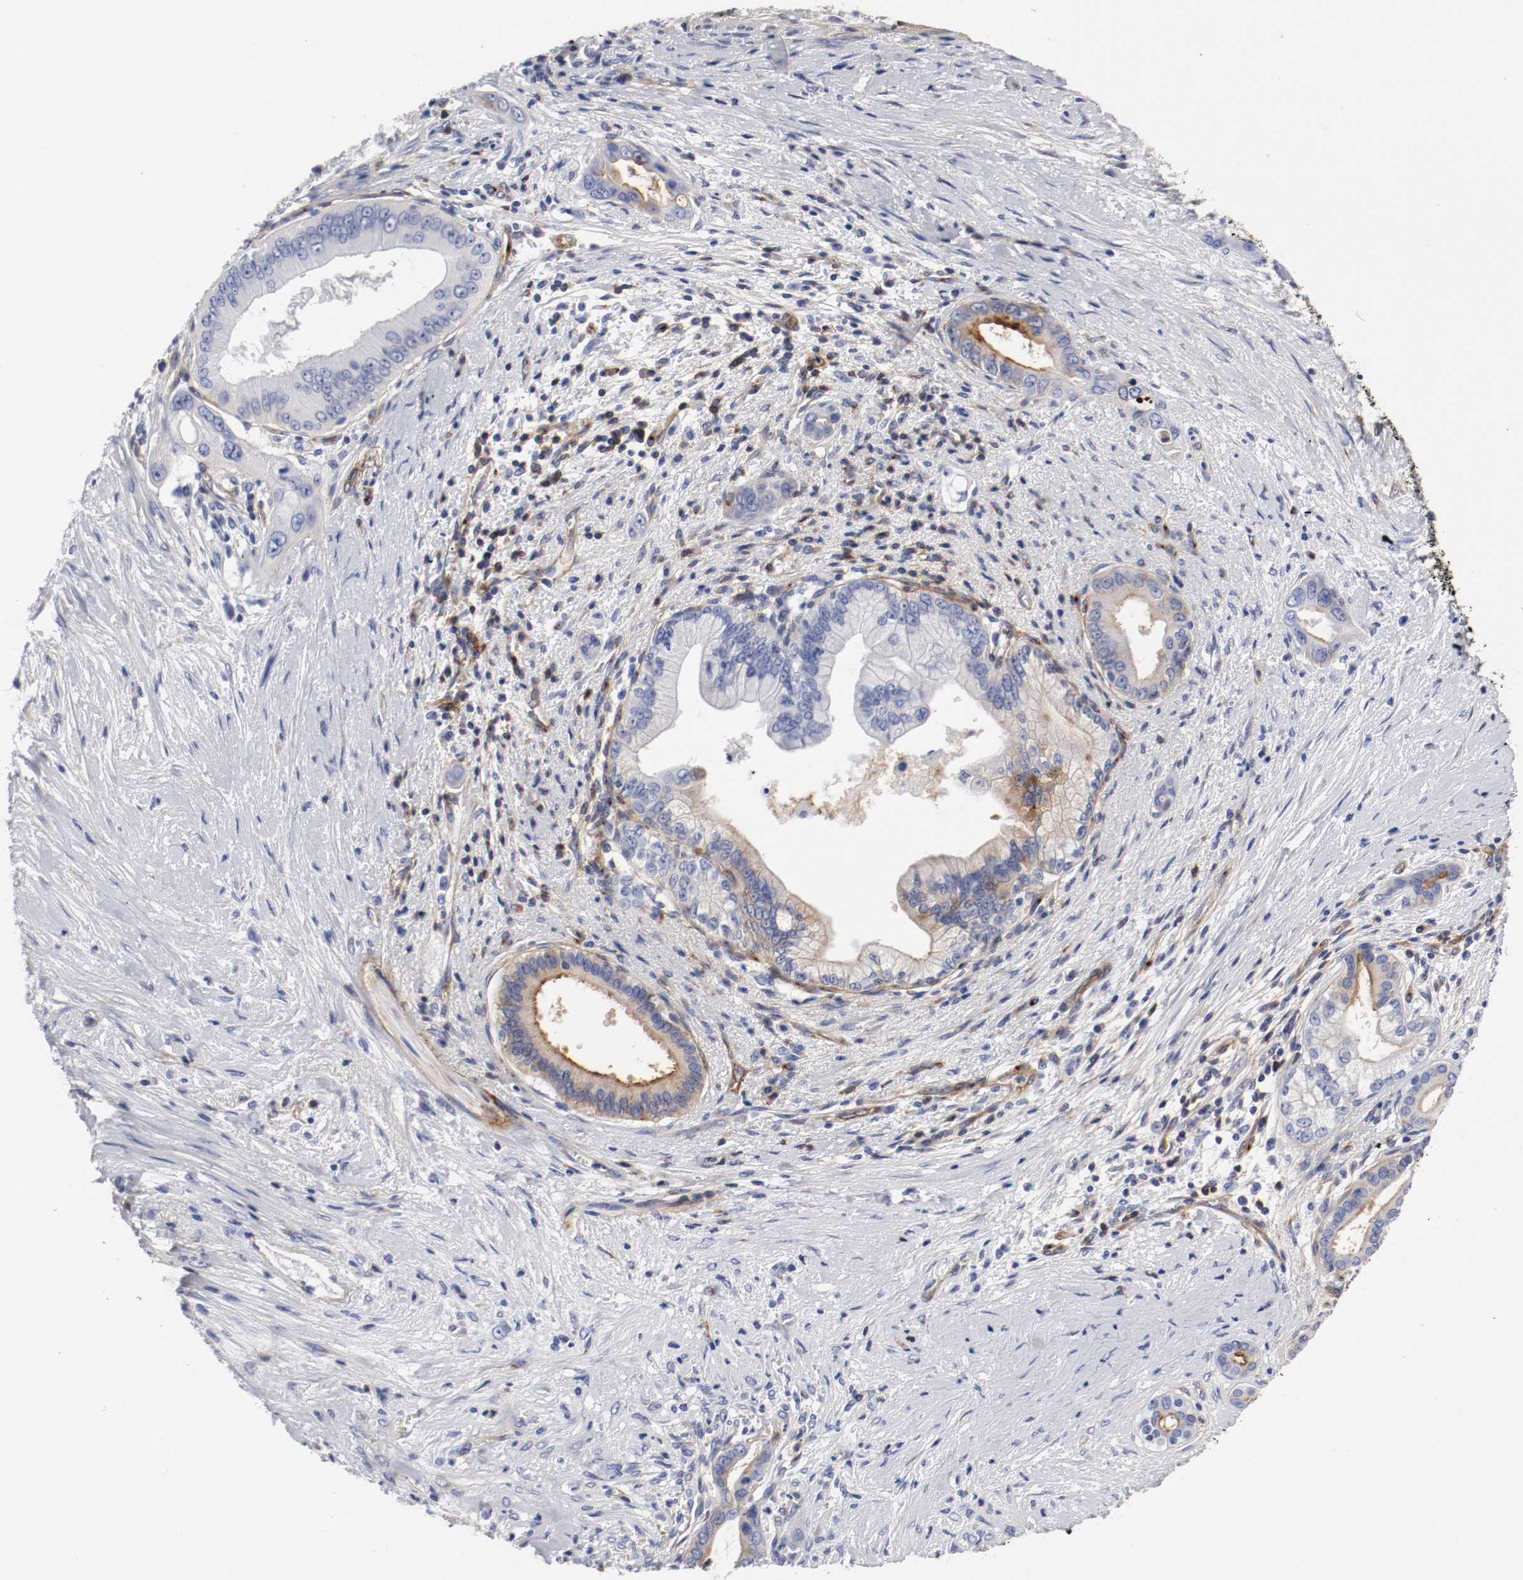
{"staining": {"intensity": "moderate", "quantity": "25%-75%", "location": "cytoplasmic/membranous"}, "tissue": "pancreatic cancer", "cell_type": "Tumor cells", "image_type": "cancer", "snomed": [{"axis": "morphology", "description": "Adenocarcinoma, NOS"}, {"axis": "topography", "description": "Pancreas"}], "caption": "Immunohistochemistry (IHC) micrograph of pancreatic cancer stained for a protein (brown), which shows medium levels of moderate cytoplasmic/membranous expression in approximately 25%-75% of tumor cells.", "gene": "IFITM1", "patient": {"sex": "male", "age": 59}}